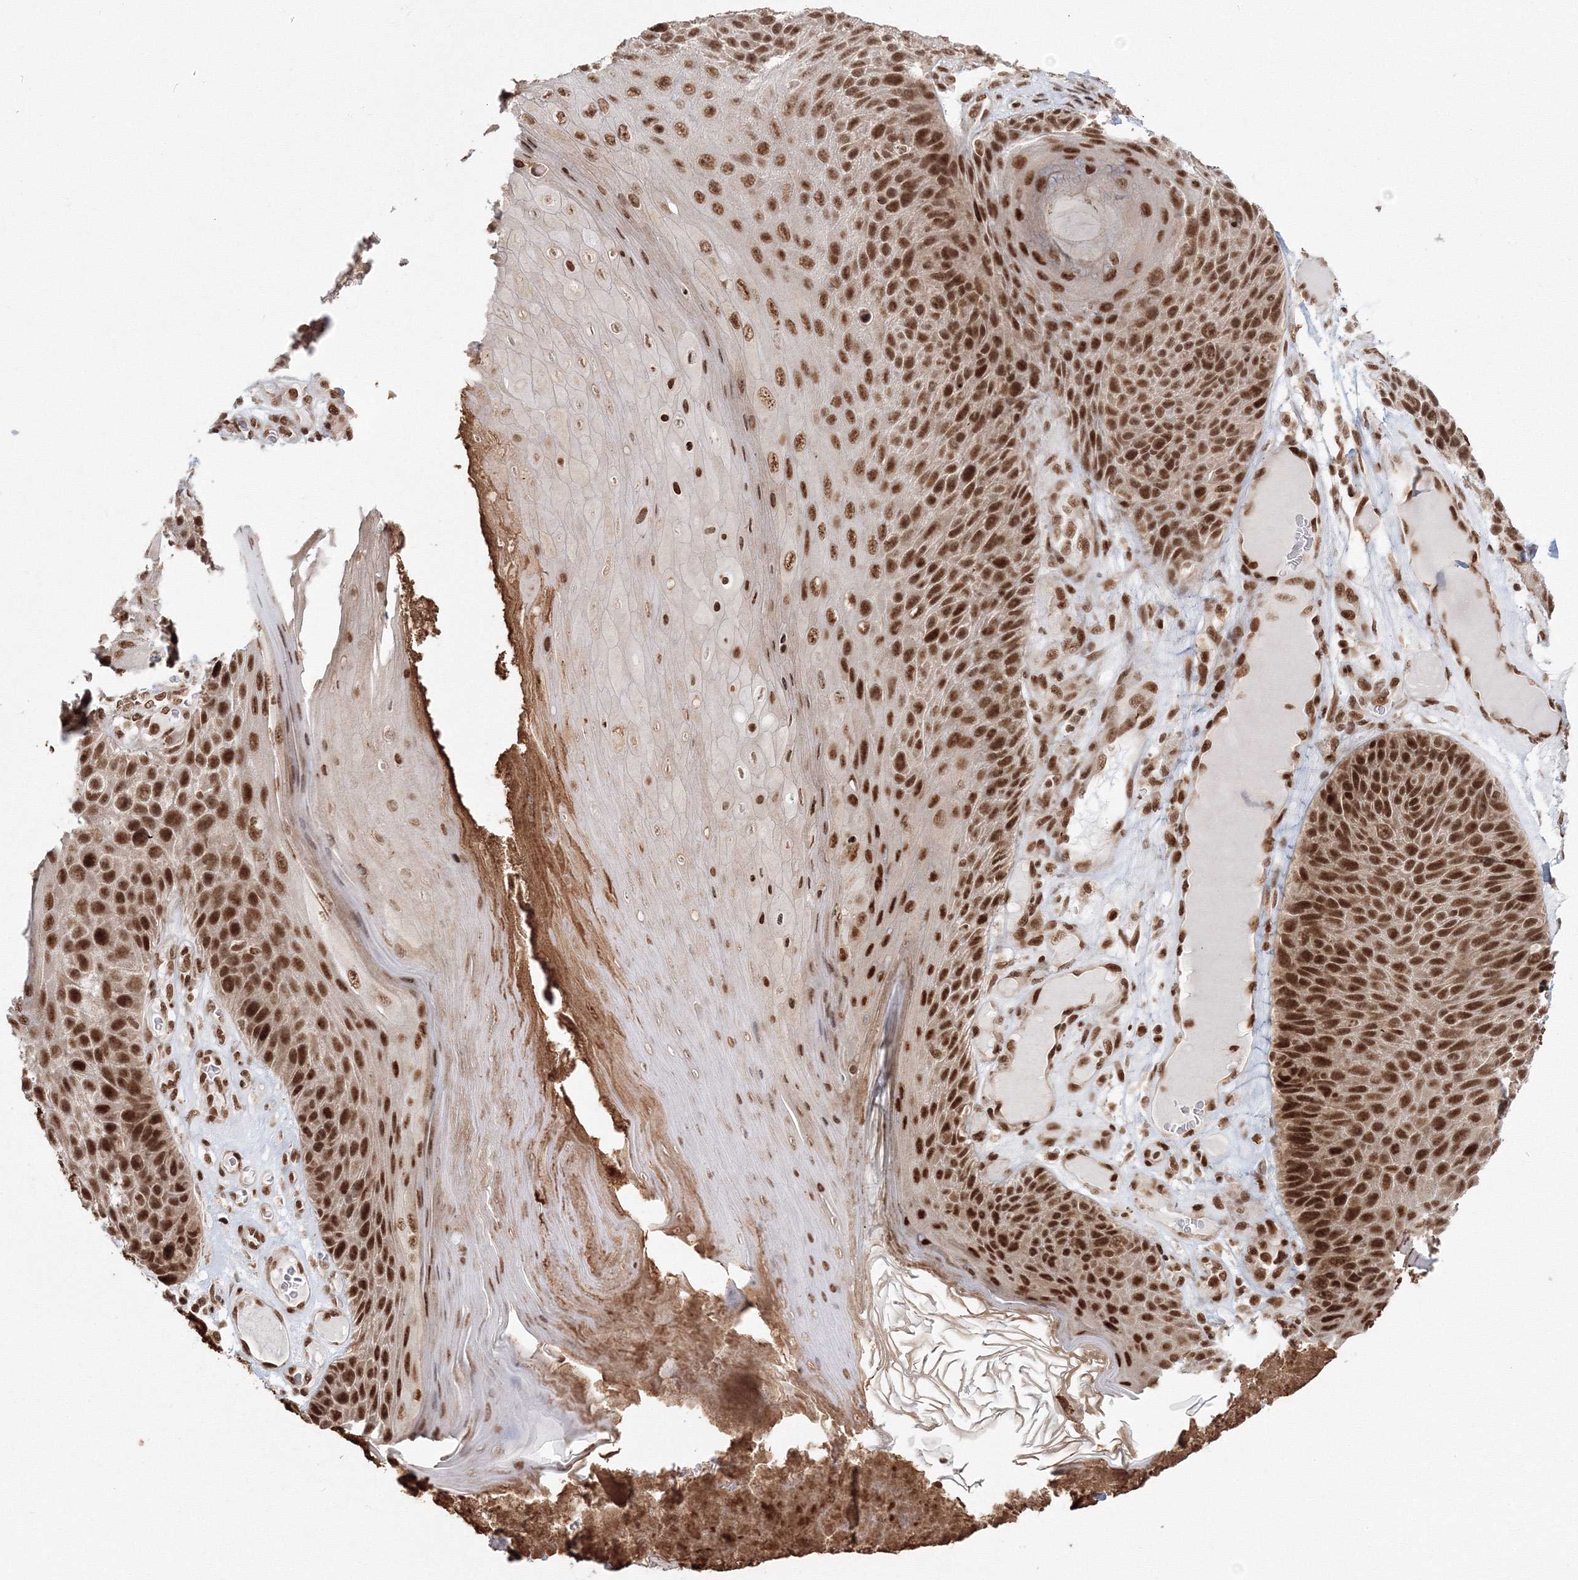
{"staining": {"intensity": "strong", "quantity": ">75%", "location": "nuclear"}, "tissue": "skin cancer", "cell_type": "Tumor cells", "image_type": "cancer", "snomed": [{"axis": "morphology", "description": "Squamous cell carcinoma, NOS"}, {"axis": "topography", "description": "Skin"}], "caption": "Tumor cells reveal high levels of strong nuclear positivity in approximately >75% of cells in human skin squamous cell carcinoma.", "gene": "KIF20A", "patient": {"sex": "female", "age": 88}}